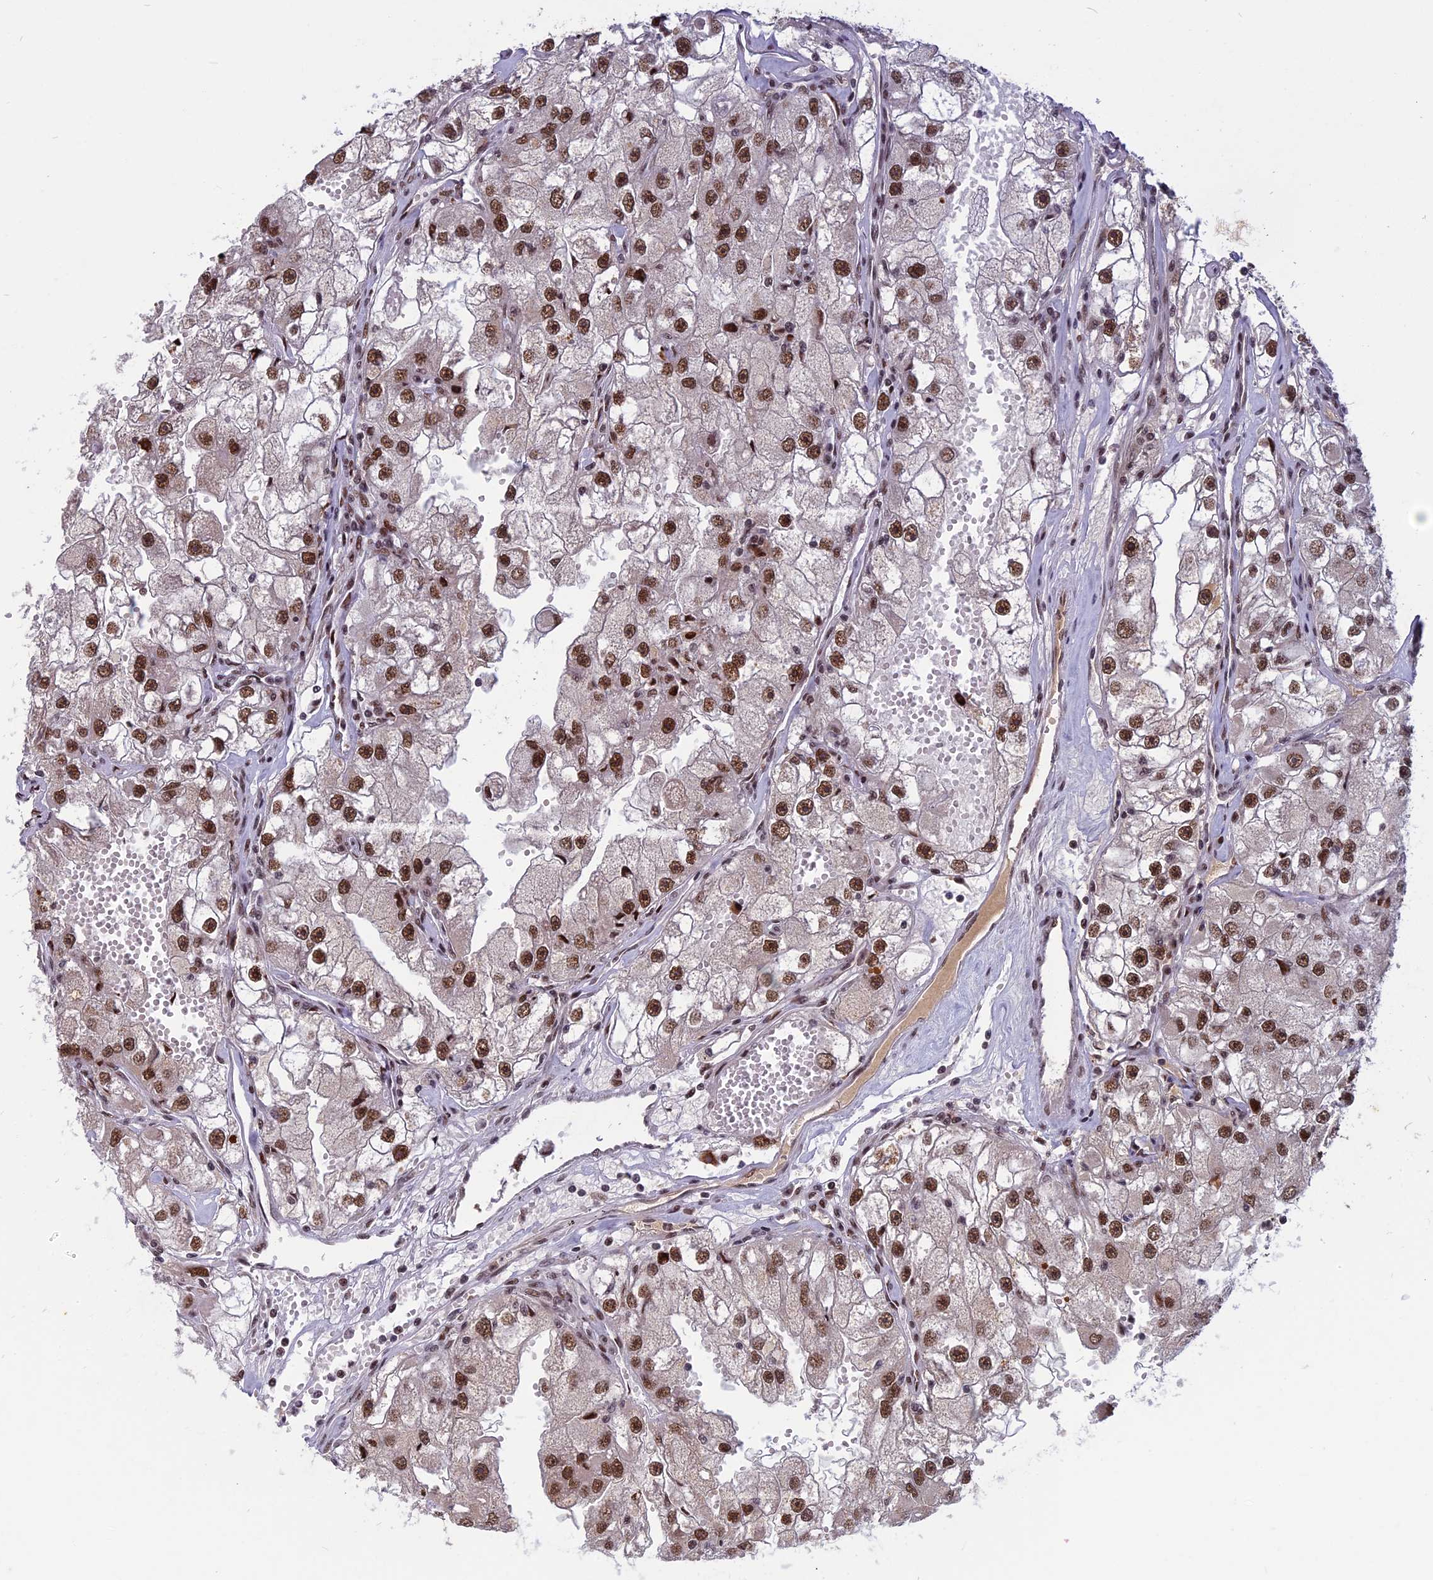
{"staining": {"intensity": "moderate", "quantity": ">75%", "location": "nuclear"}, "tissue": "renal cancer", "cell_type": "Tumor cells", "image_type": "cancer", "snomed": [{"axis": "morphology", "description": "Adenocarcinoma, NOS"}, {"axis": "topography", "description": "Kidney"}], "caption": "Moderate nuclear positivity is seen in approximately >75% of tumor cells in renal cancer. The staining was performed using DAB to visualize the protein expression in brown, while the nuclei were stained in blue with hematoxylin (Magnification: 20x).", "gene": "CDC7", "patient": {"sex": "male", "age": 63}}